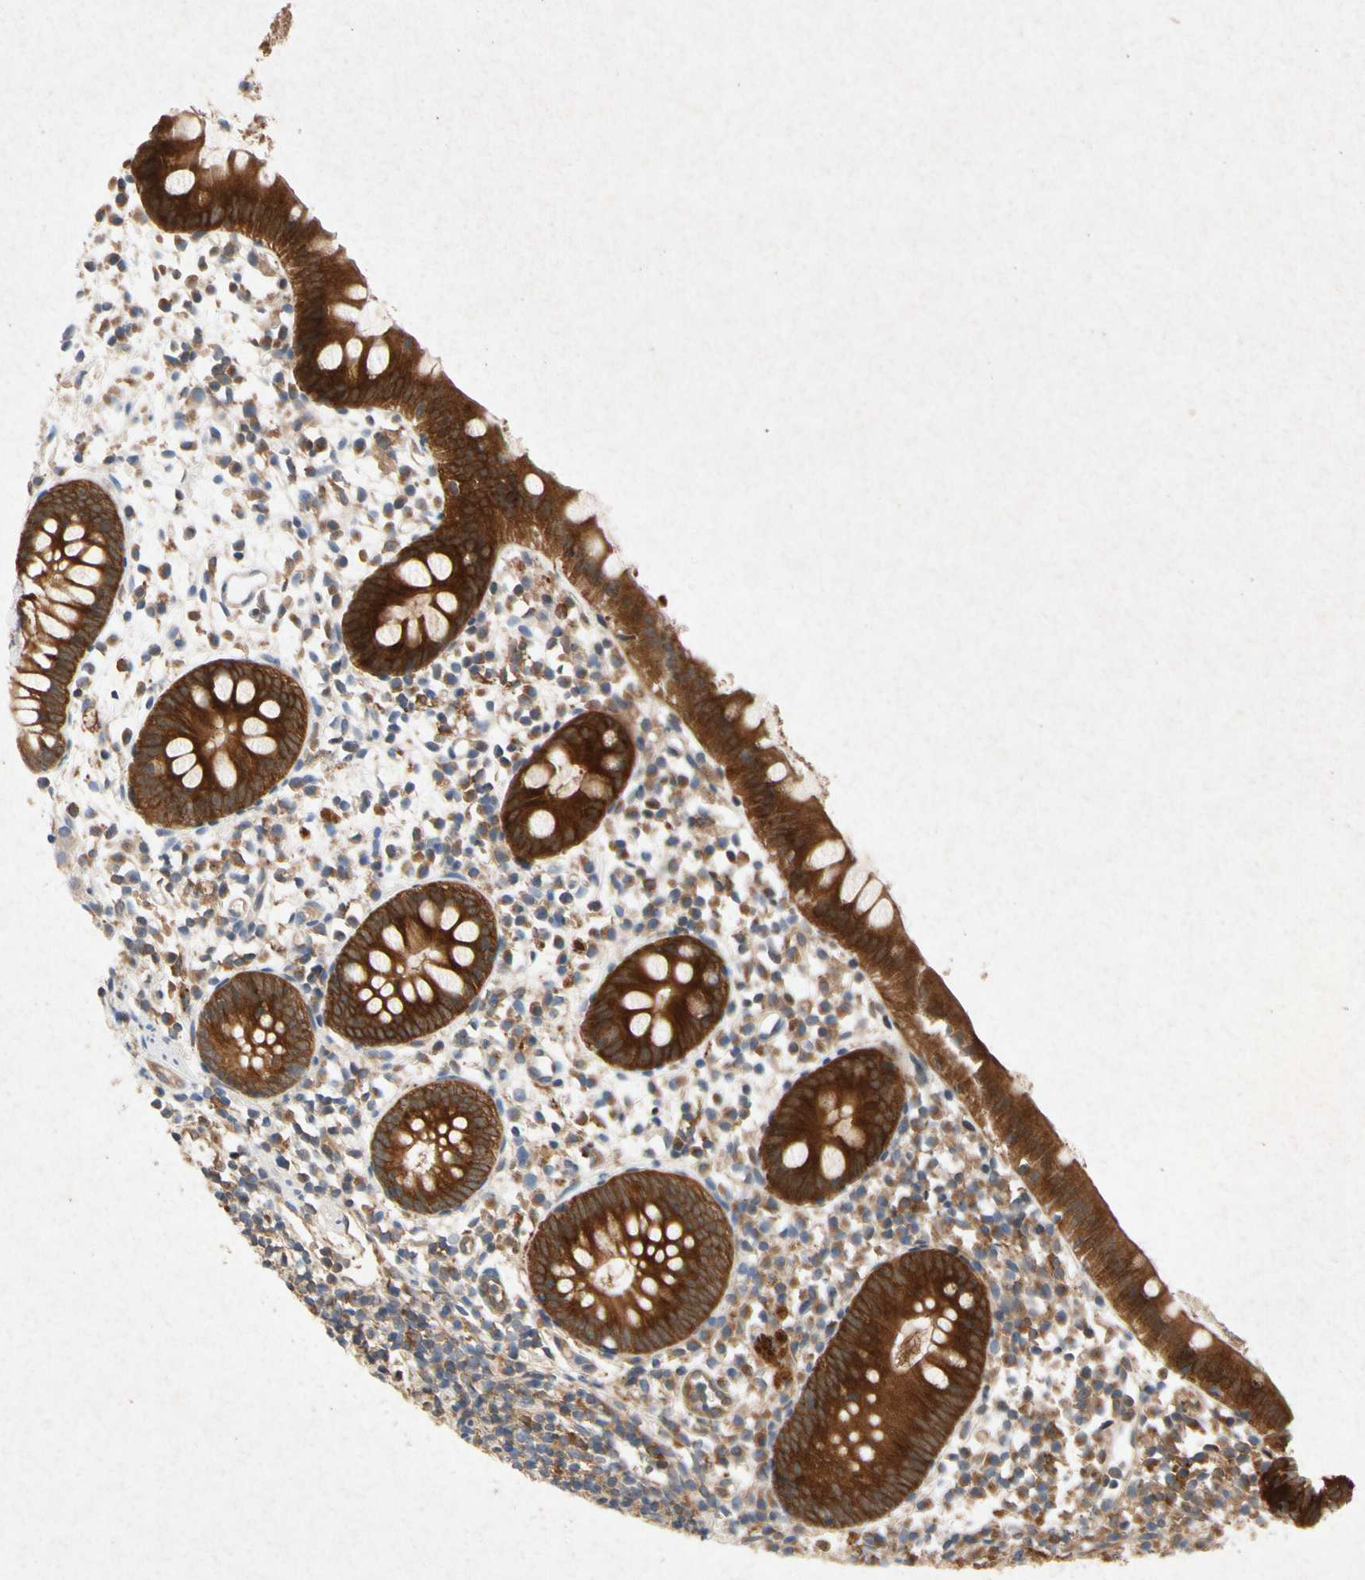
{"staining": {"intensity": "strong", "quantity": ">75%", "location": "cytoplasmic/membranous"}, "tissue": "appendix", "cell_type": "Glandular cells", "image_type": "normal", "snomed": [{"axis": "morphology", "description": "Normal tissue, NOS"}, {"axis": "topography", "description": "Appendix"}], "caption": "Glandular cells reveal high levels of strong cytoplasmic/membranous staining in approximately >75% of cells in unremarkable human appendix.", "gene": "RPS6KA1", "patient": {"sex": "female", "age": 20}}